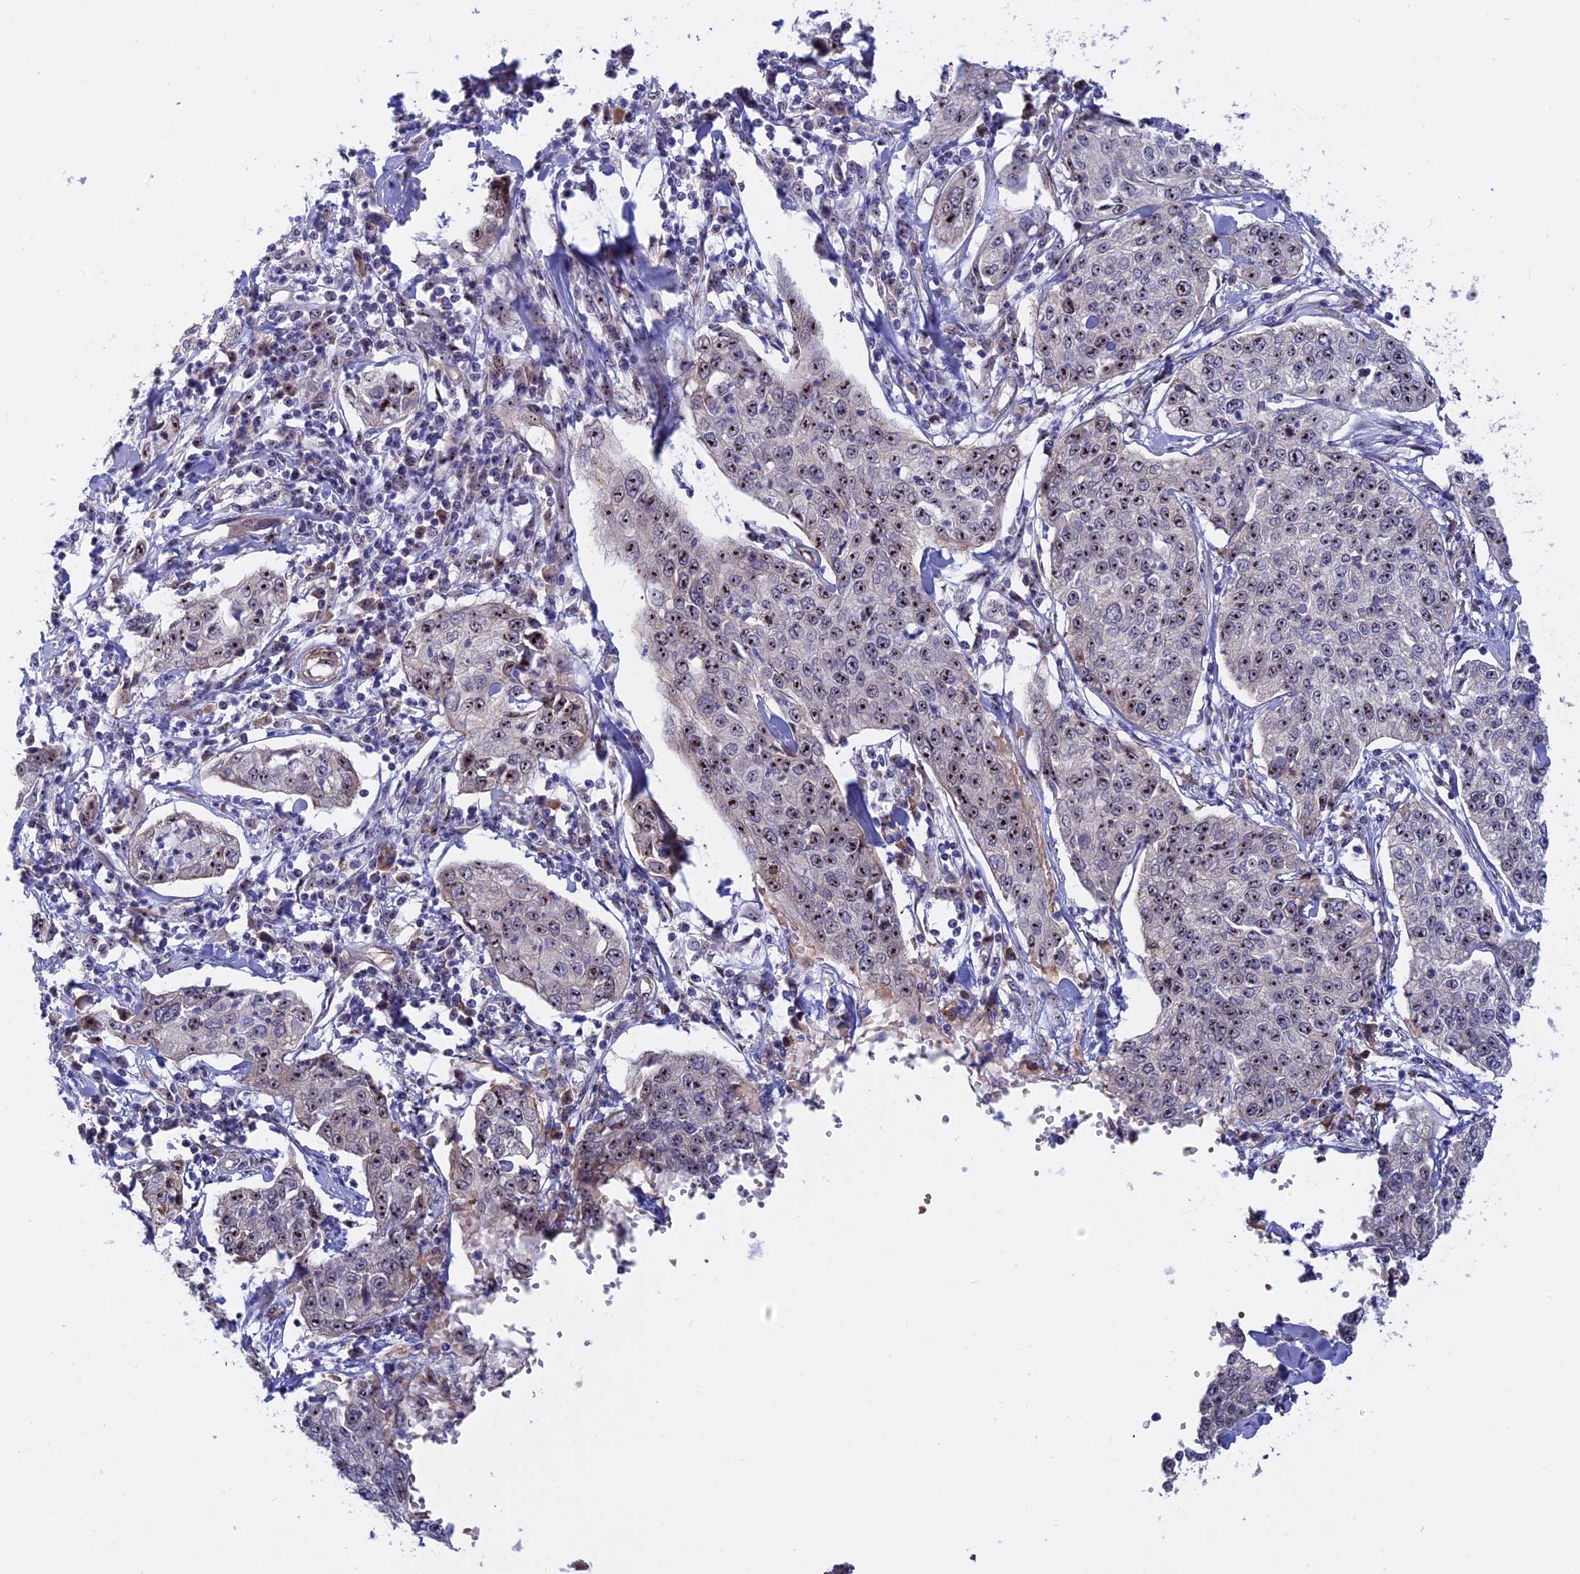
{"staining": {"intensity": "moderate", "quantity": "25%-75%", "location": "nuclear"}, "tissue": "cervical cancer", "cell_type": "Tumor cells", "image_type": "cancer", "snomed": [{"axis": "morphology", "description": "Squamous cell carcinoma, NOS"}, {"axis": "topography", "description": "Cervix"}], "caption": "Immunohistochemical staining of human cervical cancer (squamous cell carcinoma) reveals medium levels of moderate nuclear protein positivity in approximately 25%-75% of tumor cells.", "gene": "DBNDD1", "patient": {"sex": "female", "age": 35}}